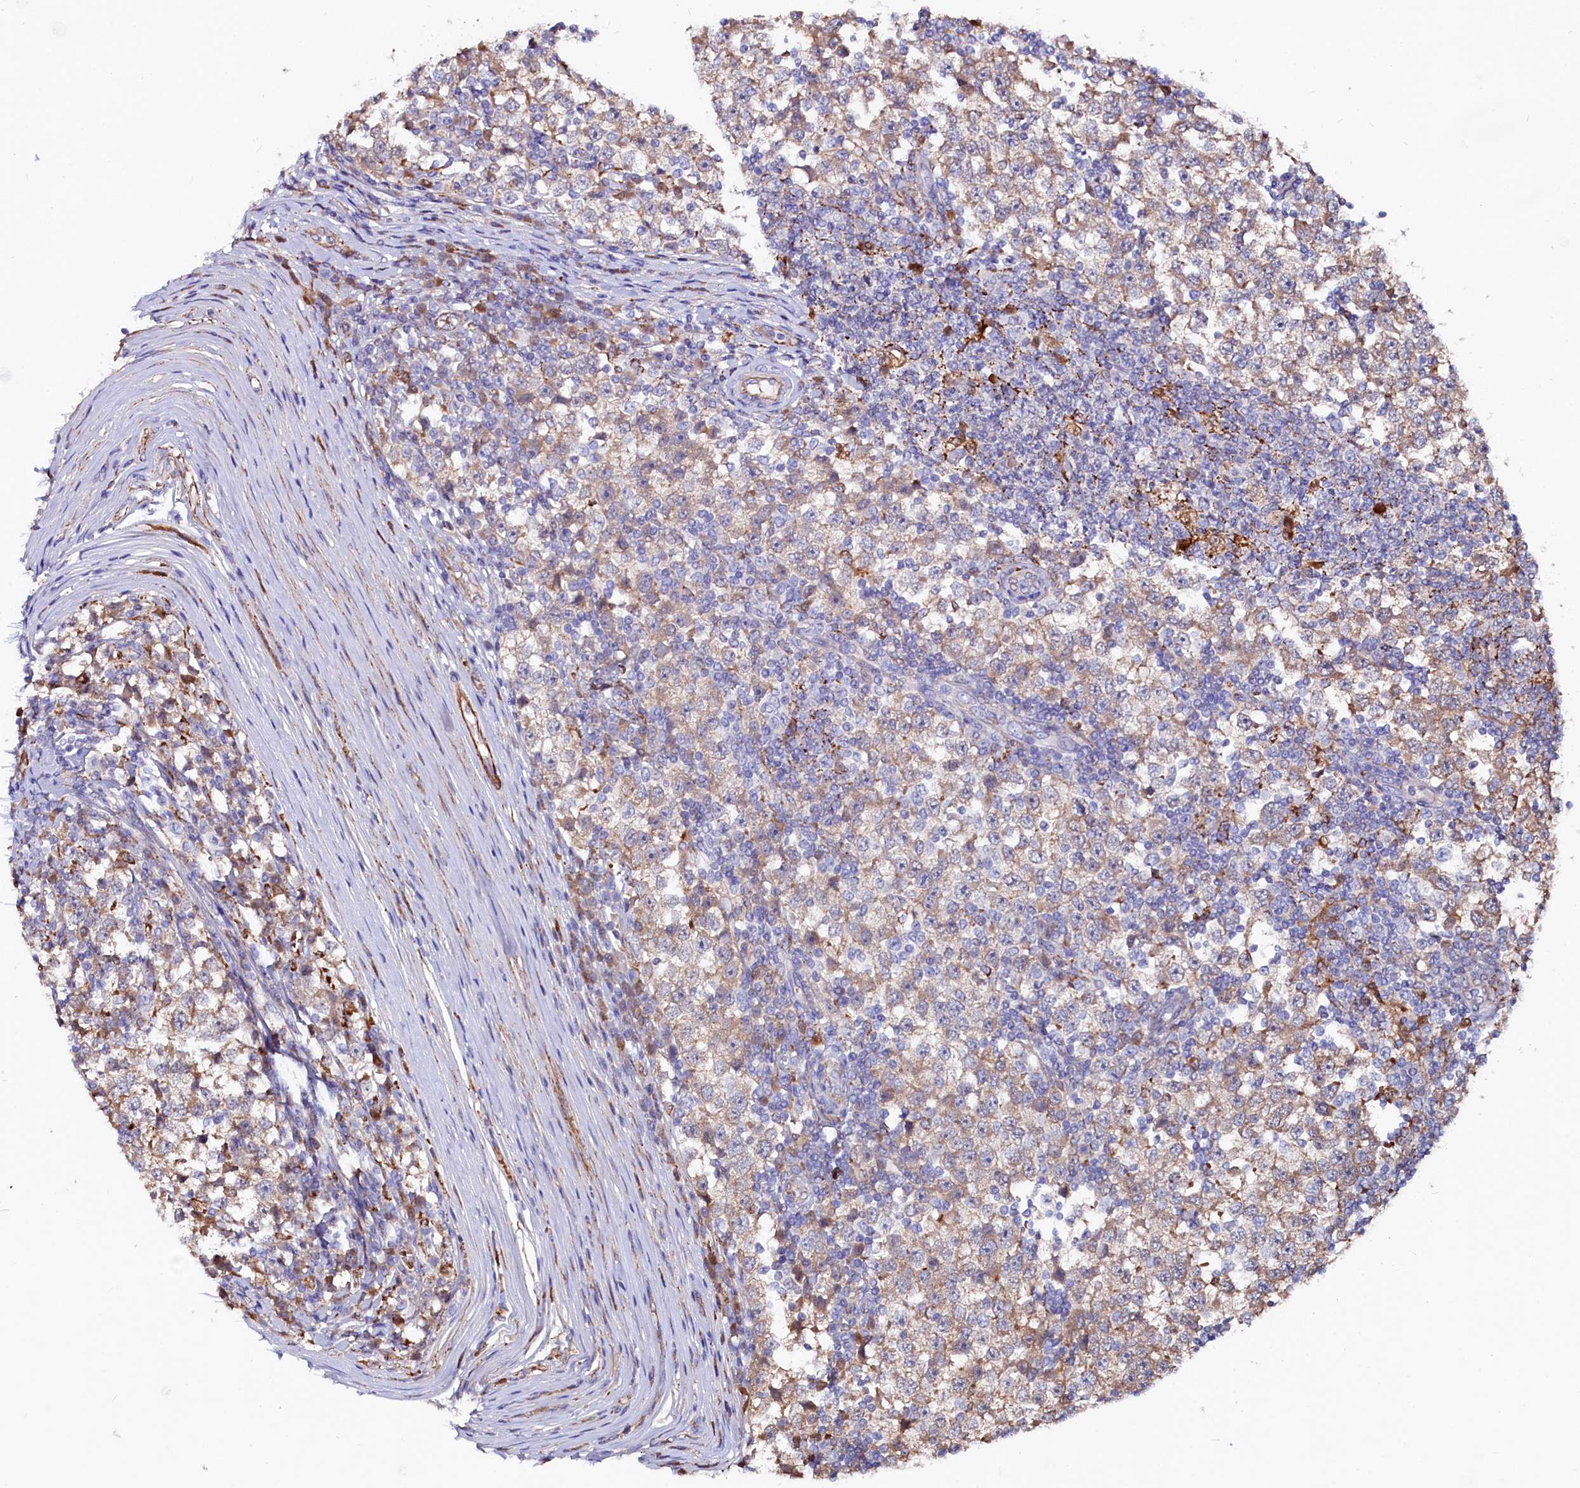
{"staining": {"intensity": "weak", "quantity": "25%-75%", "location": "cytoplasmic/membranous"}, "tissue": "testis cancer", "cell_type": "Tumor cells", "image_type": "cancer", "snomed": [{"axis": "morphology", "description": "Seminoma, NOS"}, {"axis": "topography", "description": "Testis"}], "caption": "A brown stain shows weak cytoplasmic/membranous staining of a protein in human testis seminoma tumor cells. (Stains: DAB (3,3'-diaminobenzidine) in brown, nuclei in blue, Microscopy: brightfield microscopy at high magnification).", "gene": "ASTE1", "patient": {"sex": "male", "age": 65}}